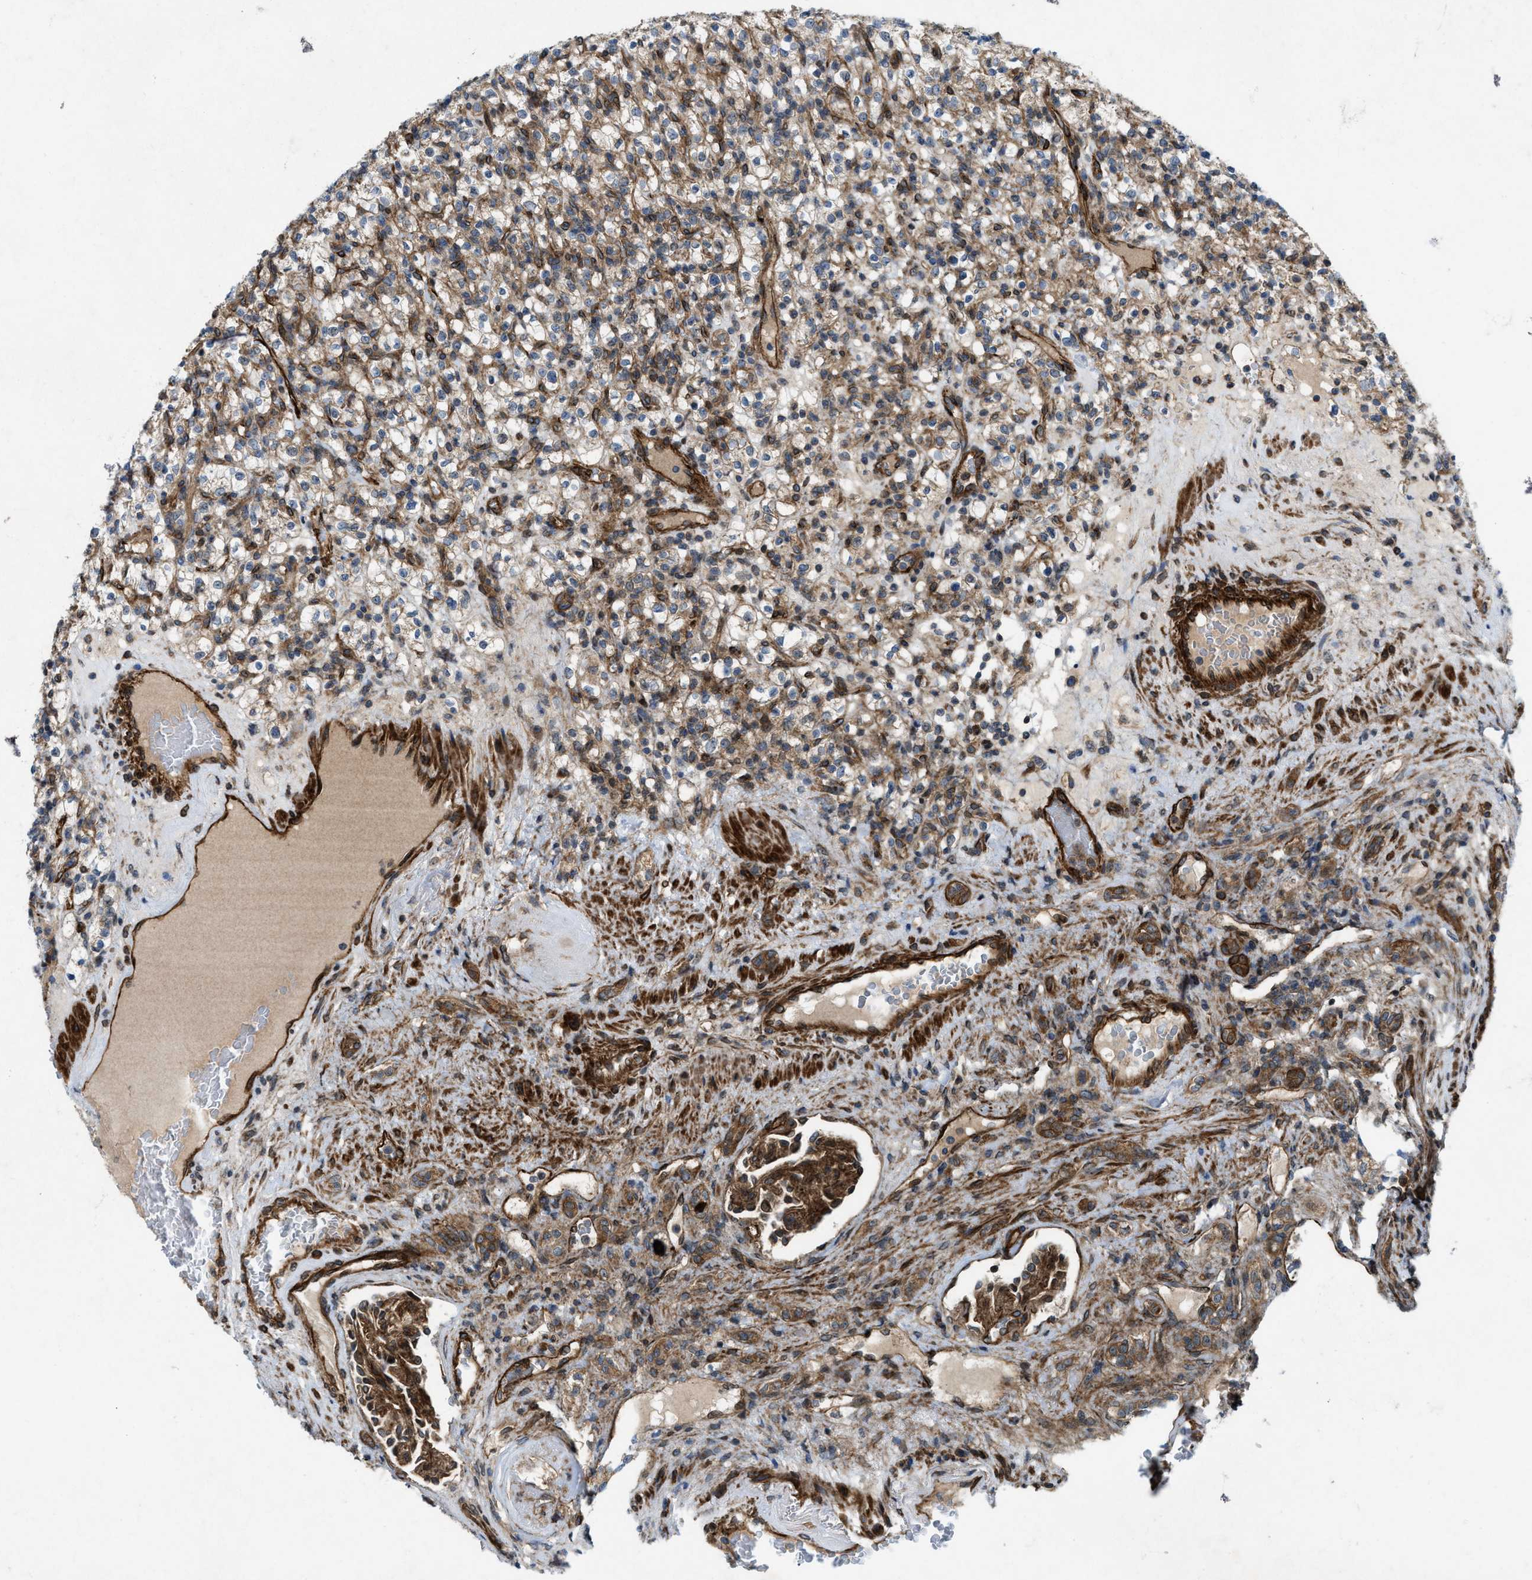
{"staining": {"intensity": "moderate", "quantity": ">75%", "location": "cytoplasmic/membranous"}, "tissue": "renal cancer", "cell_type": "Tumor cells", "image_type": "cancer", "snomed": [{"axis": "morphology", "description": "Normal tissue, NOS"}, {"axis": "morphology", "description": "Adenocarcinoma, NOS"}, {"axis": "topography", "description": "Kidney"}], "caption": "IHC staining of renal cancer (adenocarcinoma), which demonstrates medium levels of moderate cytoplasmic/membranous positivity in approximately >75% of tumor cells indicating moderate cytoplasmic/membranous protein expression. The staining was performed using DAB (3,3'-diaminobenzidine) (brown) for protein detection and nuclei were counterstained in hematoxylin (blue).", "gene": "URGCP", "patient": {"sex": "female", "age": 72}}